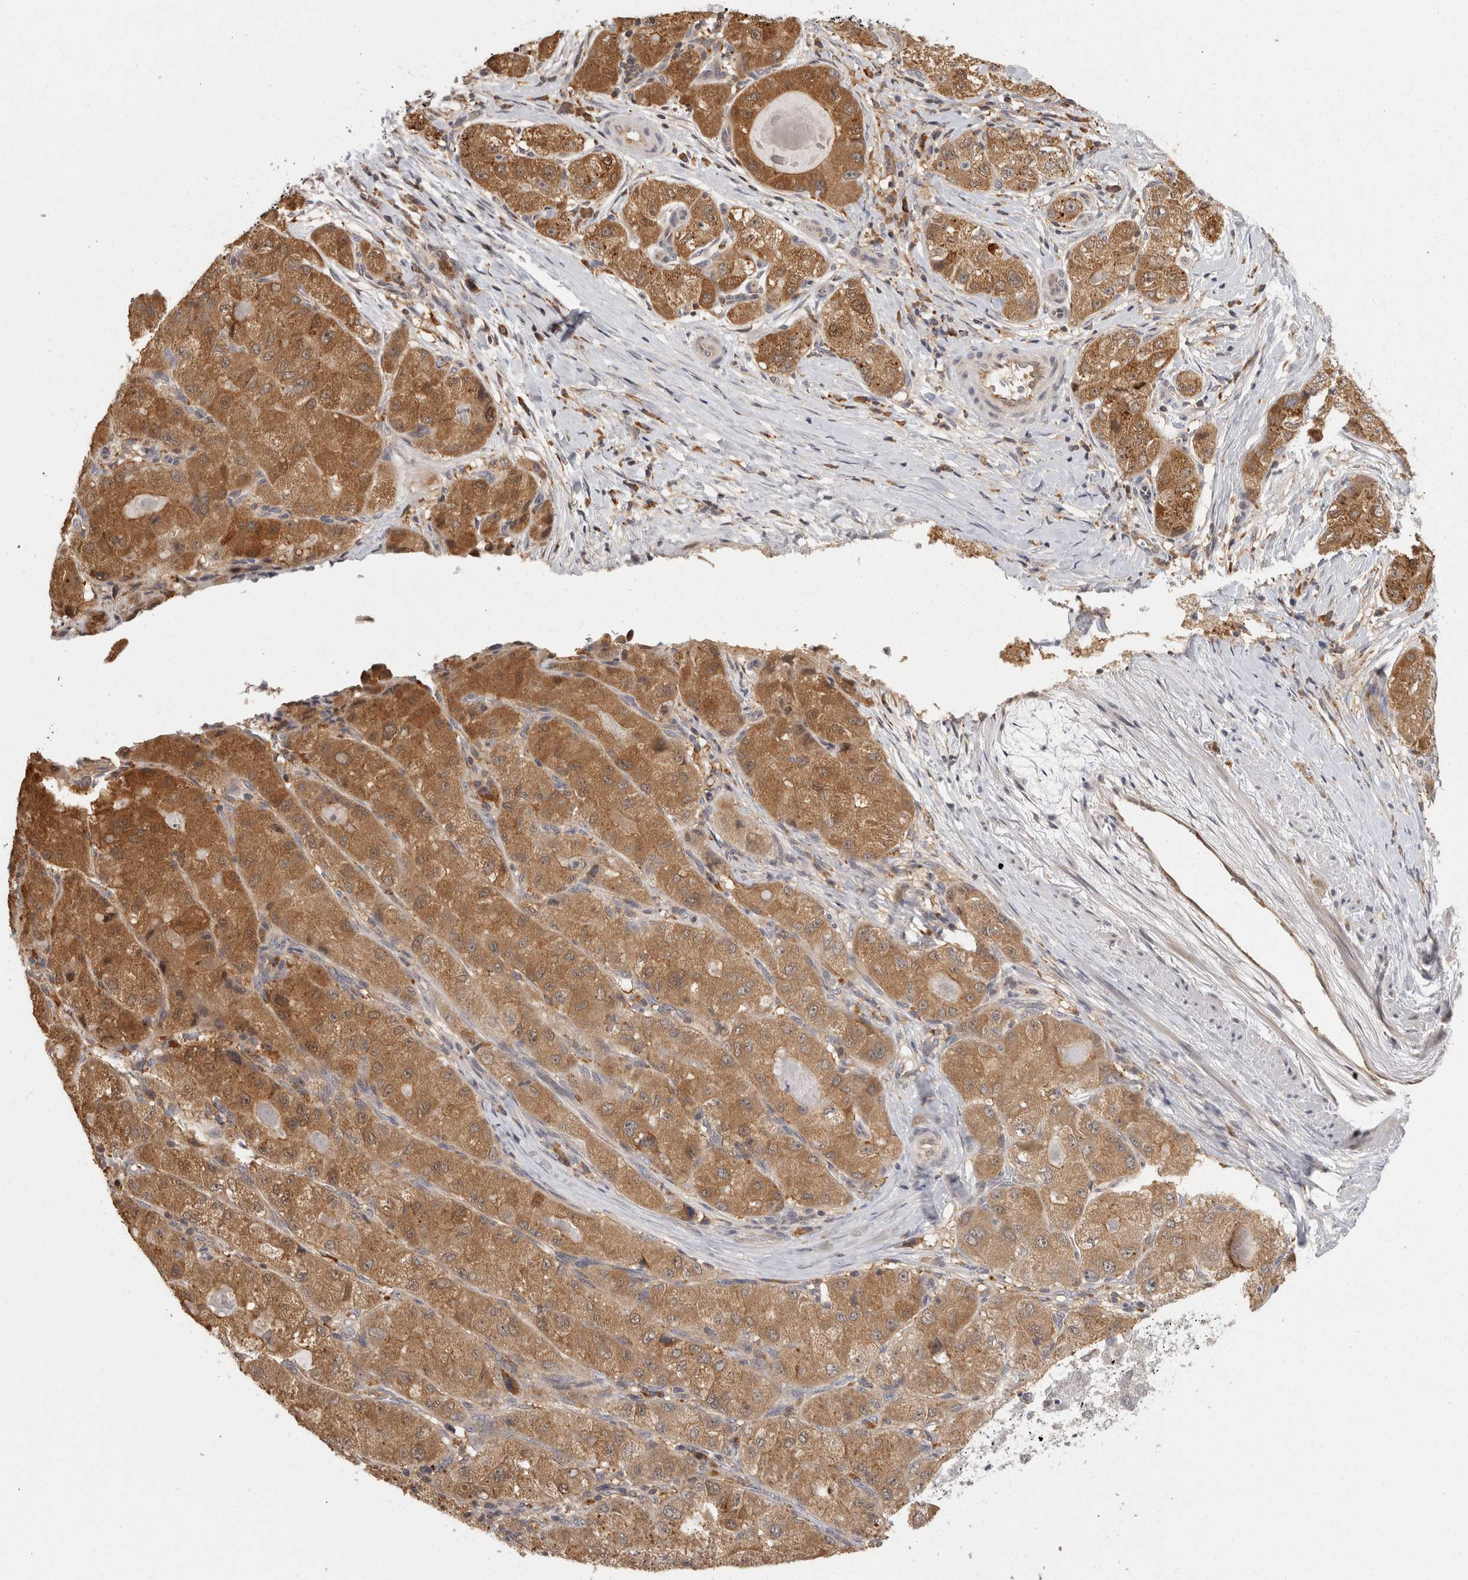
{"staining": {"intensity": "moderate", "quantity": ">75%", "location": "cytoplasmic/membranous"}, "tissue": "liver cancer", "cell_type": "Tumor cells", "image_type": "cancer", "snomed": [{"axis": "morphology", "description": "Carcinoma, Hepatocellular, NOS"}, {"axis": "topography", "description": "Liver"}], "caption": "IHC (DAB (3,3'-diaminobenzidine)) staining of human liver cancer (hepatocellular carcinoma) demonstrates moderate cytoplasmic/membranous protein staining in approximately >75% of tumor cells. The staining was performed using DAB (3,3'-diaminobenzidine) to visualize the protein expression in brown, while the nuclei were stained in blue with hematoxylin (Magnification: 20x).", "gene": "ACAT2", "patient": {"sex": "male", "age": 80}}